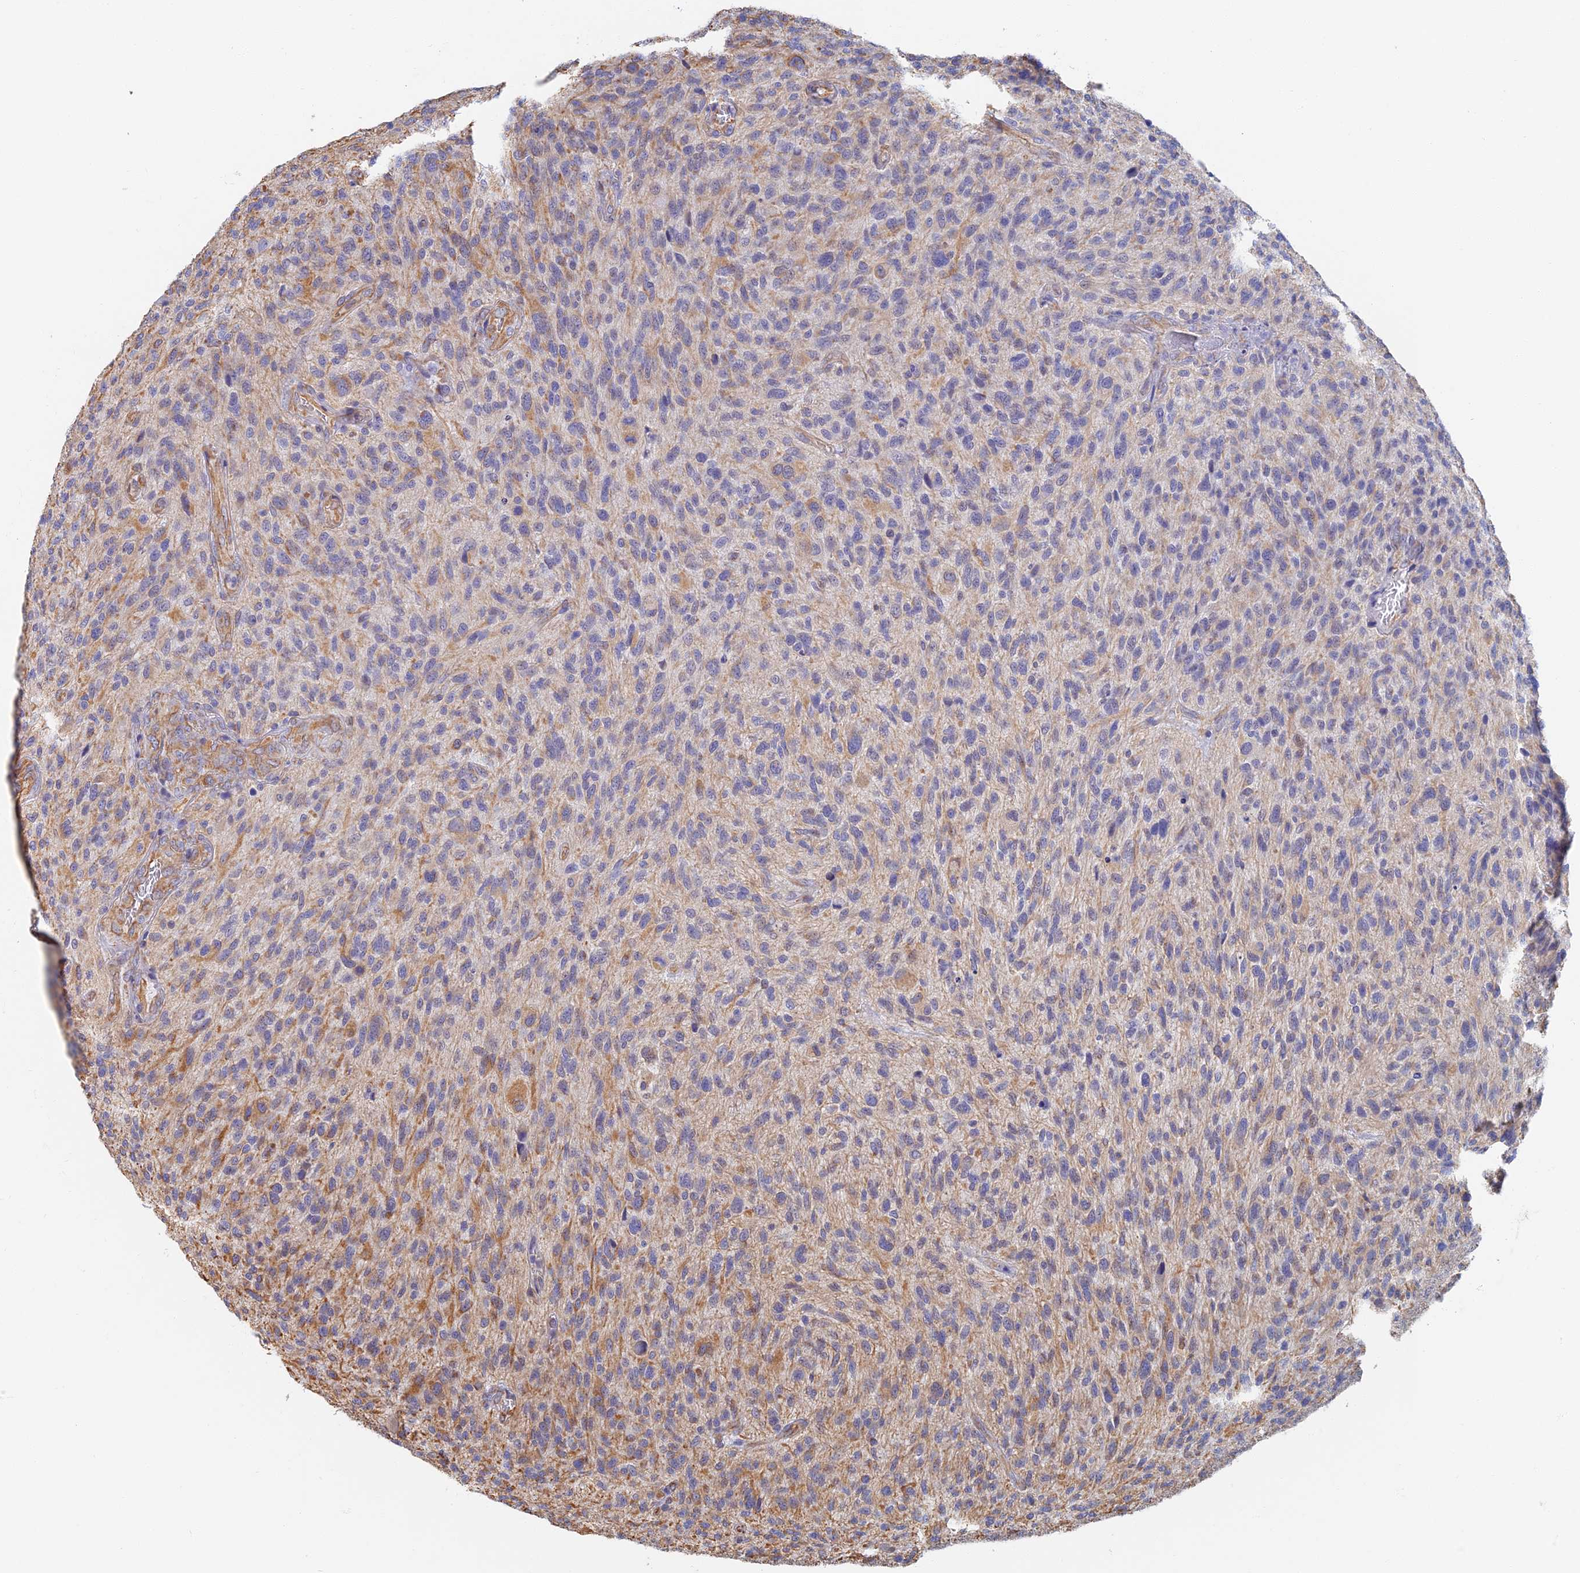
{"staining": {"intensity": "negative", "quantity": "none", "location": "none"}, "tissue": "glioma", "cell_type": "Tumor cells", "image_type": "cancer", "snomed": [{"axis": "morphology", "description": "Glioma, malignant, High grade"}, {"axis": "topography", "description": "Brain"}], "caption": "The photomicrograph displays no significant expression in tumor cells of malignant high-grade glioma.", "gene": "RMC1", "patient": {"sex": "male", "age": 47}}